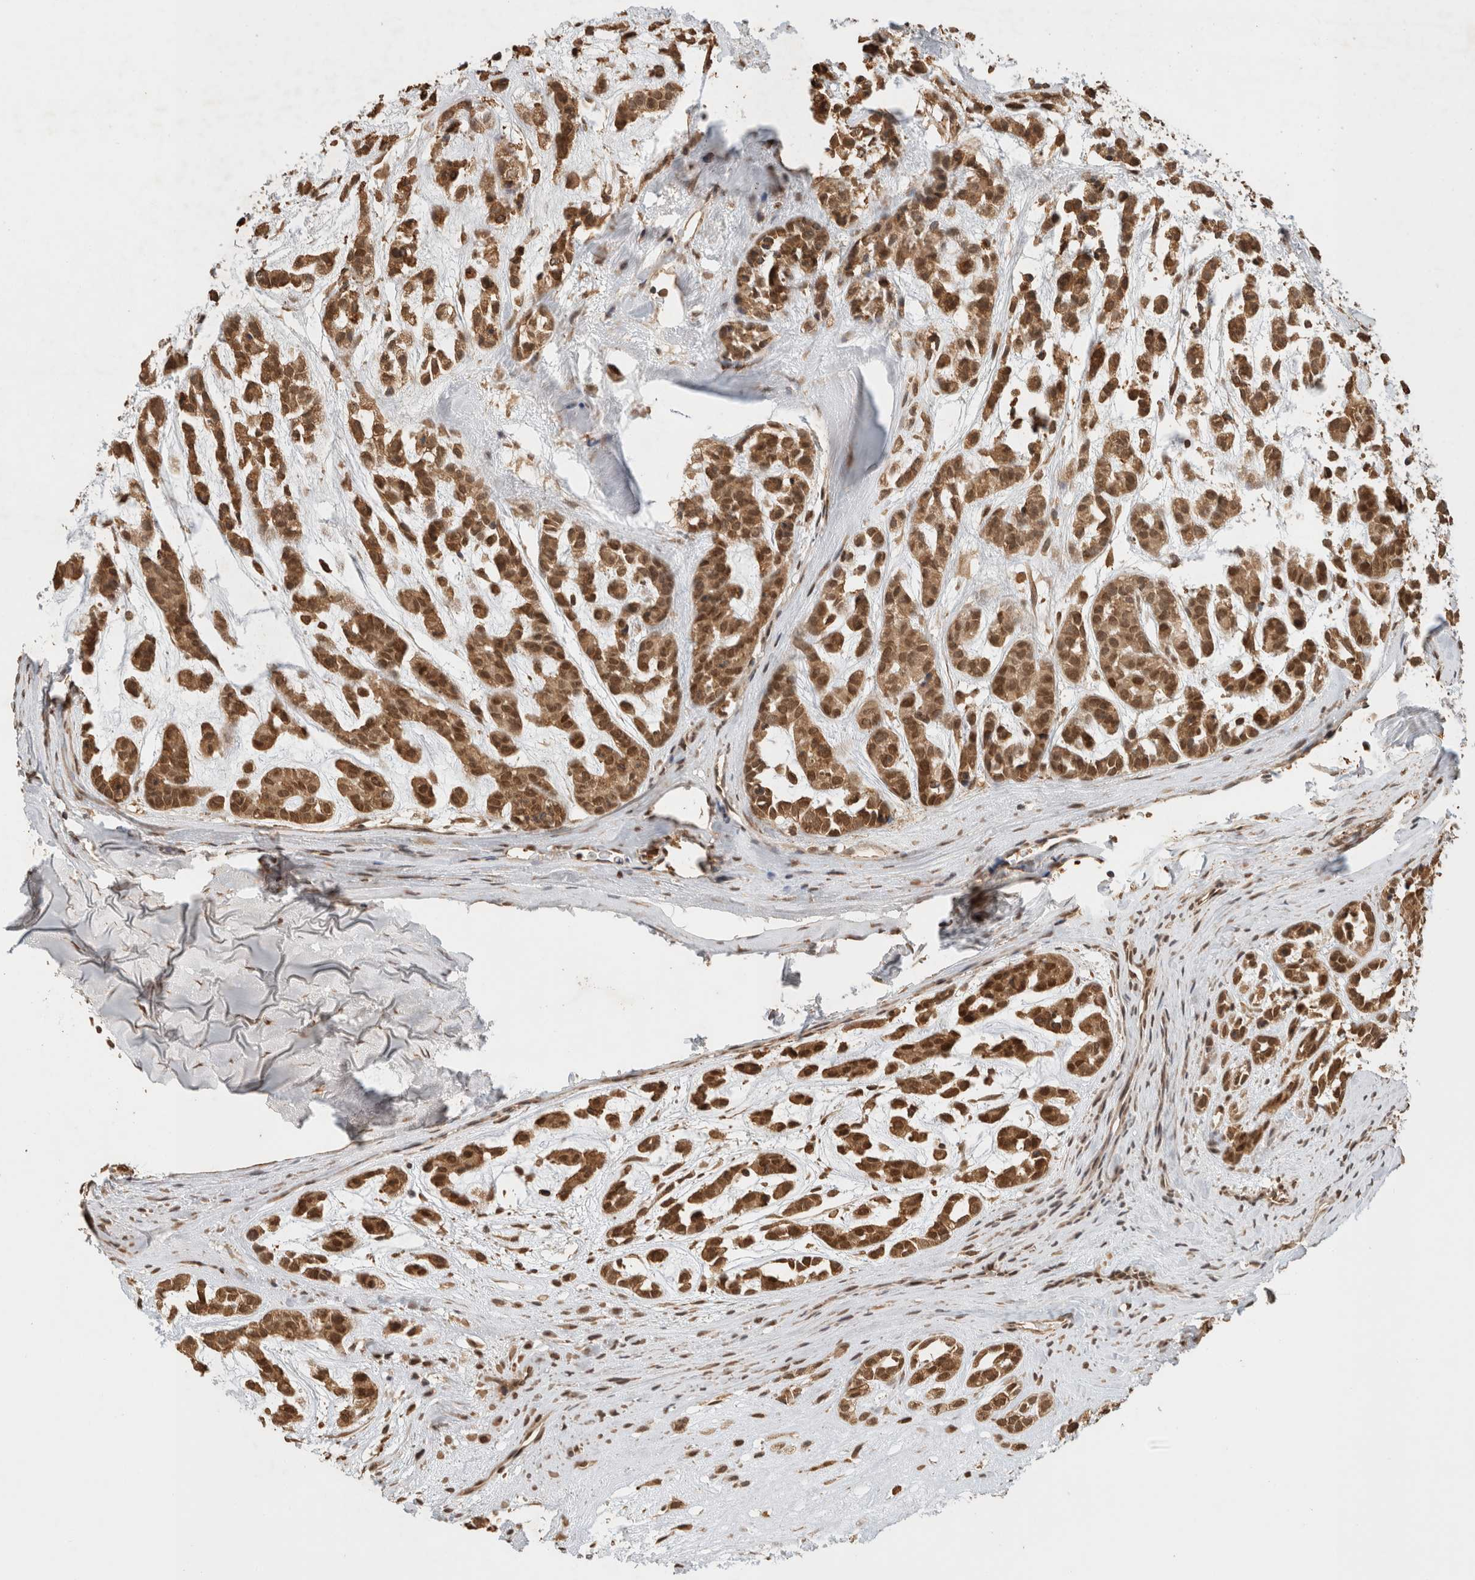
{"staining": {"intensity": "moderate", "quantity": ">75%", "location": "cytoplasmic/membranous,nuclear"}, "tissue": "head and neck cancer", "cell_type": "Tumor cells", "image_type": "cancer", "snomed": [{"axis": "morphology", "description": "Adenocarcinoma, NOS"}, {"axis": "morphology", "description": "Adenoma, NOS"}, {"axis": "topography", "description": "Head-Neck"}], "caption": "Human adenoma (head and neck) stained for a protein (brown) demonstrates moderate cytoplasmic/membranous and nuclear positive positivity in about >75% of tumor cells.", "gene": "C1orf21", "patient": {"sex": "female", "age": 55}}